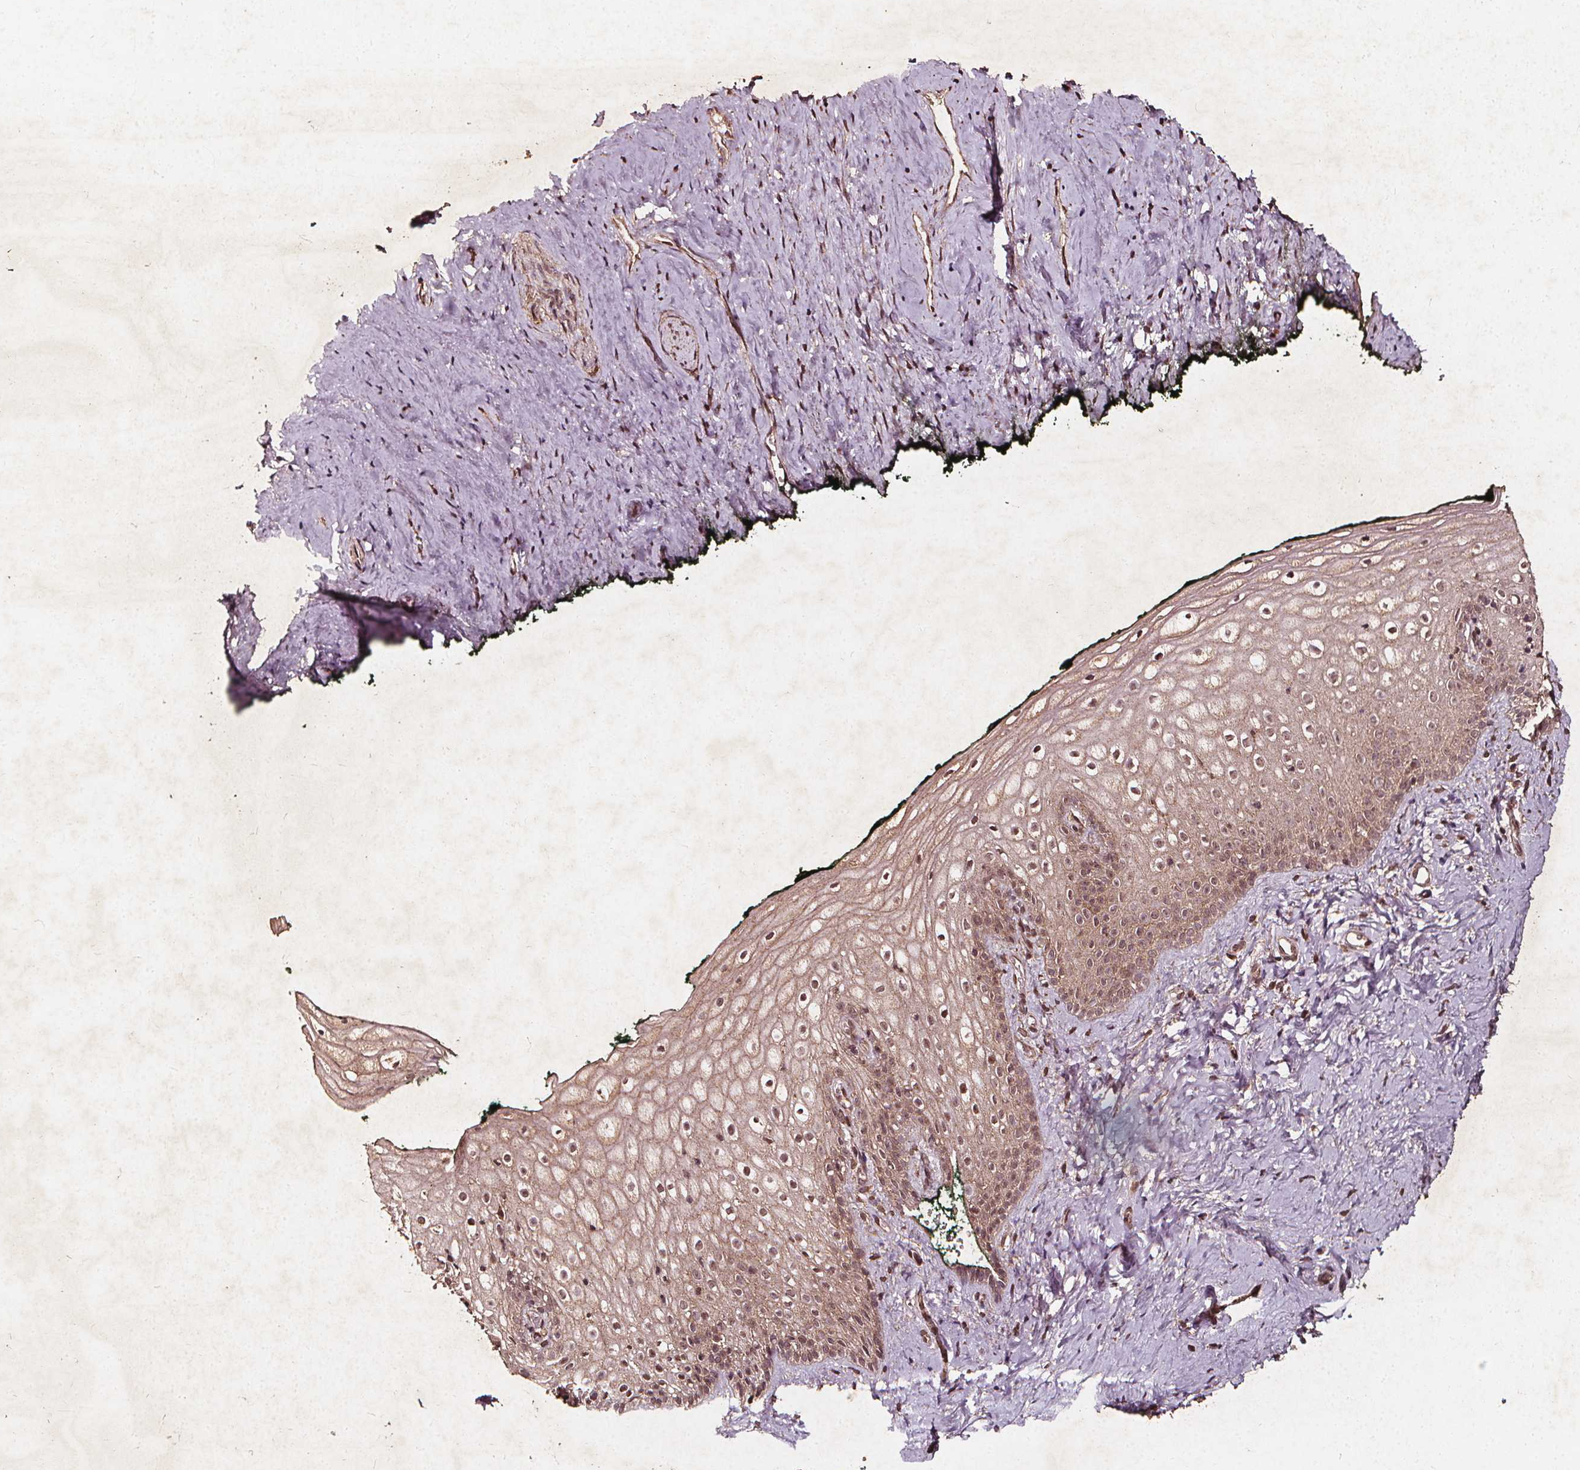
{"staining": {"intensity": "weak", "quantity": "25%-75%", "location": "cytoplasmic/membranous,nuclear"}, "tissue": "vagina", "cell_type": "Squamous epithelial cells", "image_type": "normal", "snomed": [{"axis": "morphology", "description": "Normal tissue, NOS"}, {"axis": "topography", "description": "Vagina"}], "caption": "Immunohistochemistry (IHC) (DAB (3,3'-diaminobenzidine)) staining of normal human vagina displays weak cytoplasmic/membranous,nuclear protein positivity in about 25%-75% of squamous epithelial cells.", "gene": "ABCA1", "patient": {"sex": "female", "age": 47}}